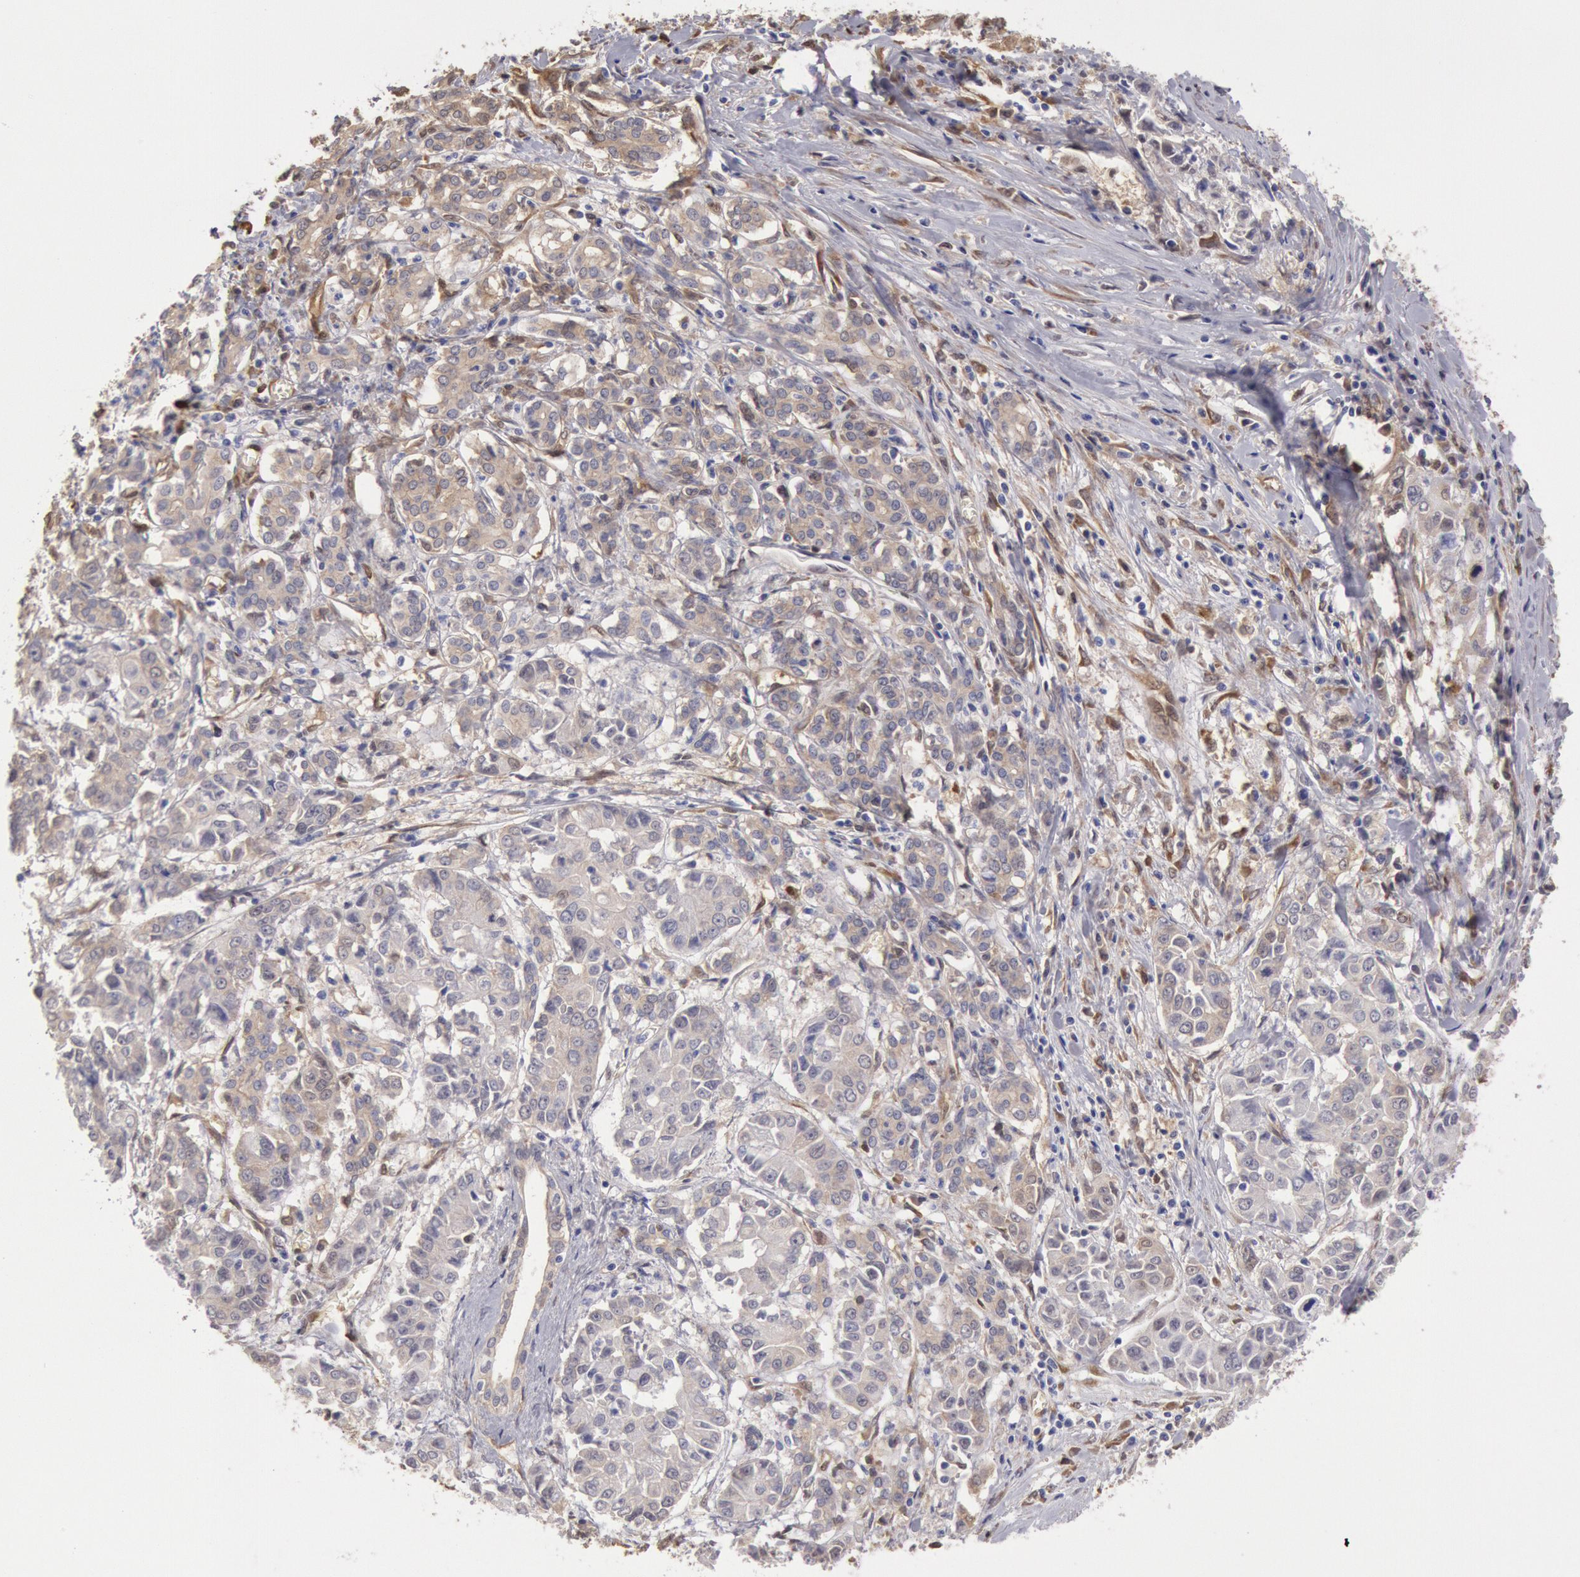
{"staining": {"intensity": "weak", "quantity": "25%-75%", "location": "cytoplasmic/membranous"}, "tissue": "pancreatic cancer", "cell_type": "Tumor cells", "image_type": "cancer", "snomed": [{"axis": "morphology", "description": "Adenocarcinoma, NOS"}, {"axis": "topography", "description": "Pancreas"}], "caption": "Immunohistochemical staining of pancreatic cancer (adenocarcinoma) exhibits low levels of weak cytoplasmic/membranous expression in approximately 25%-75% of tumor cells.", "gene": "CCDC50", "patient": {"sex": "female", "age": 52}}